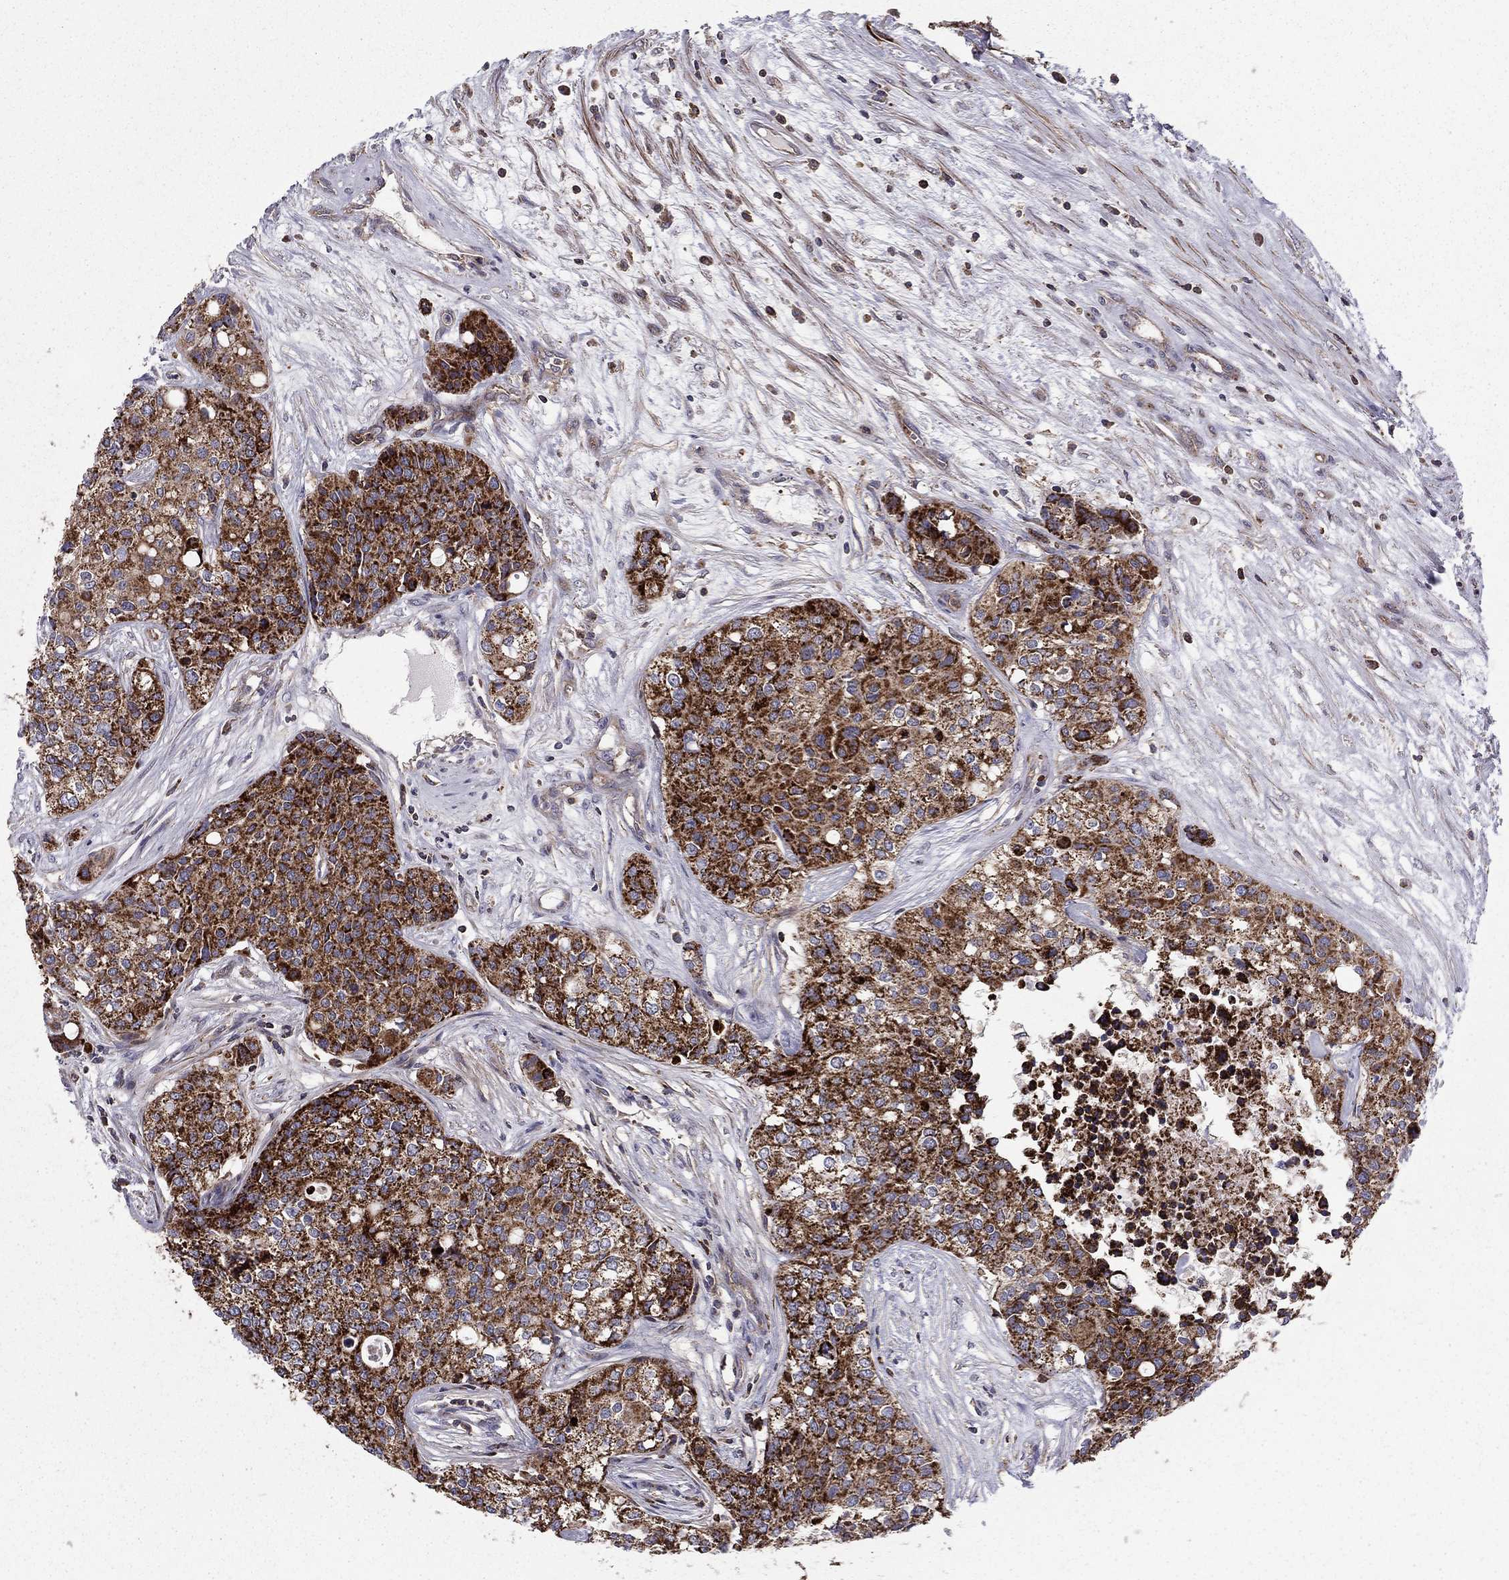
{"staining": {"intensity": "strong", "quantity": ">75%", "location": "cytoplasmic/membranous"}, "tissue": "carcinoid", "cell_type": "Tumor cells", "image_type": "cancer", "snomed": [{"axis": "morphology", "description": "Carcinoid, malignant, NOS"}, {"axis": "topography", "description": "Colon"}], "caption": "Protein staining demonstrates strong cytoplasmic/membranous expression in approximately >75% of tumor cells in carcinoid.", "gene": "ALG6", "patient": {"sex": "male", "age": 81}}